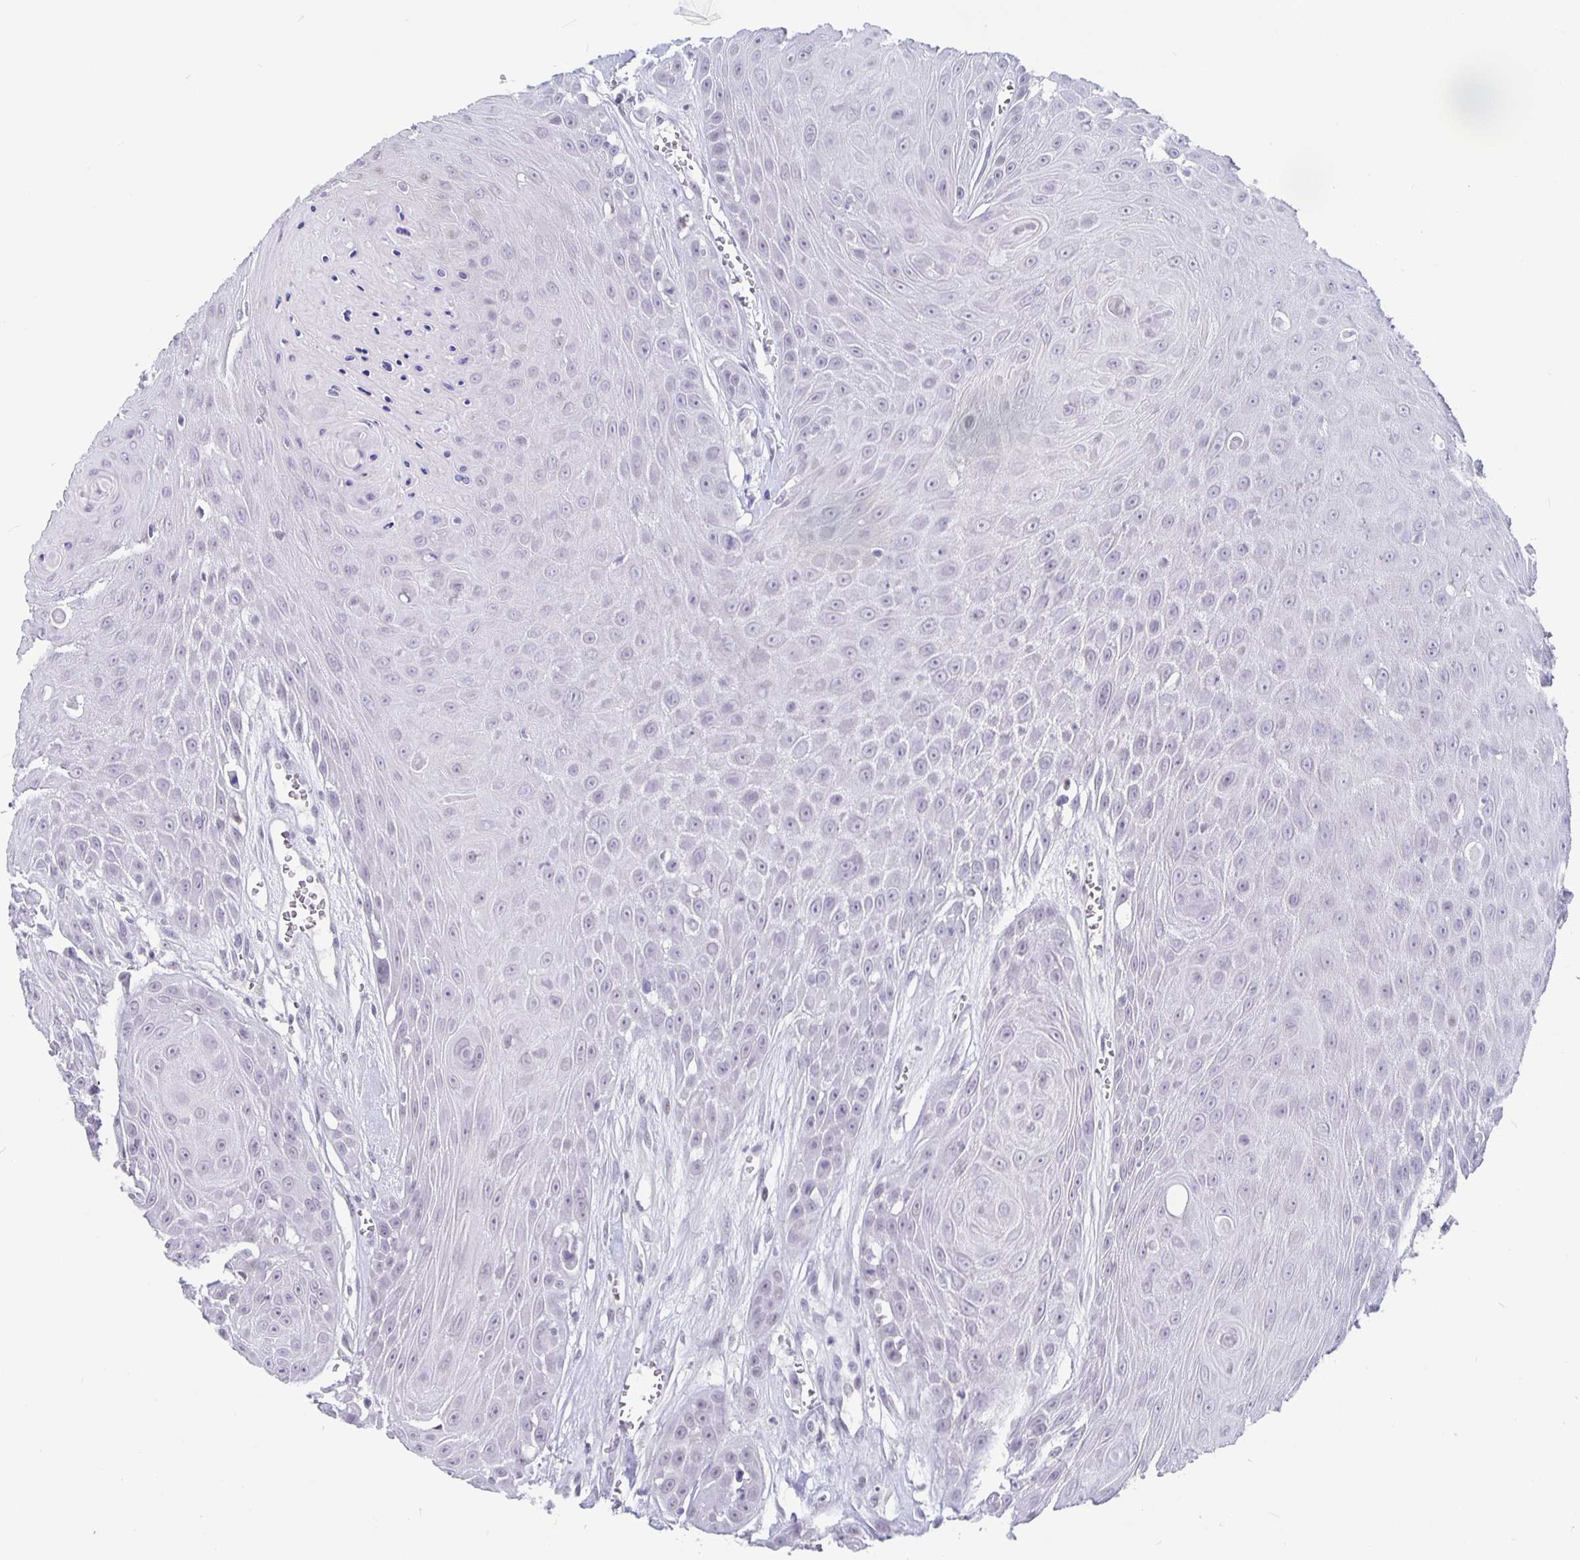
{"staining": {"intensity": "negative", "quantity": "none", "location": "none"}, "tissue": "head and neck cancer", "cell_type": "Tumor cells", "image_type": "cancer", "snomed": [{"axis": "morphology", "description": "Squamous cell carcinoma, NOS"}, {"axis": "topography", "description": "Oral tissue"}, {"axis": "topography", "description": "Head-Neck"}], "caption": "Histopathology image shows no significant protein expression in tumor cells of head and neck cancer. (DAB (3,3'-diaminobenzidine) immunohistochemistry, high magnification).", "gene": "OLIG2", "patient": {"sex": "male", "age": 81}}